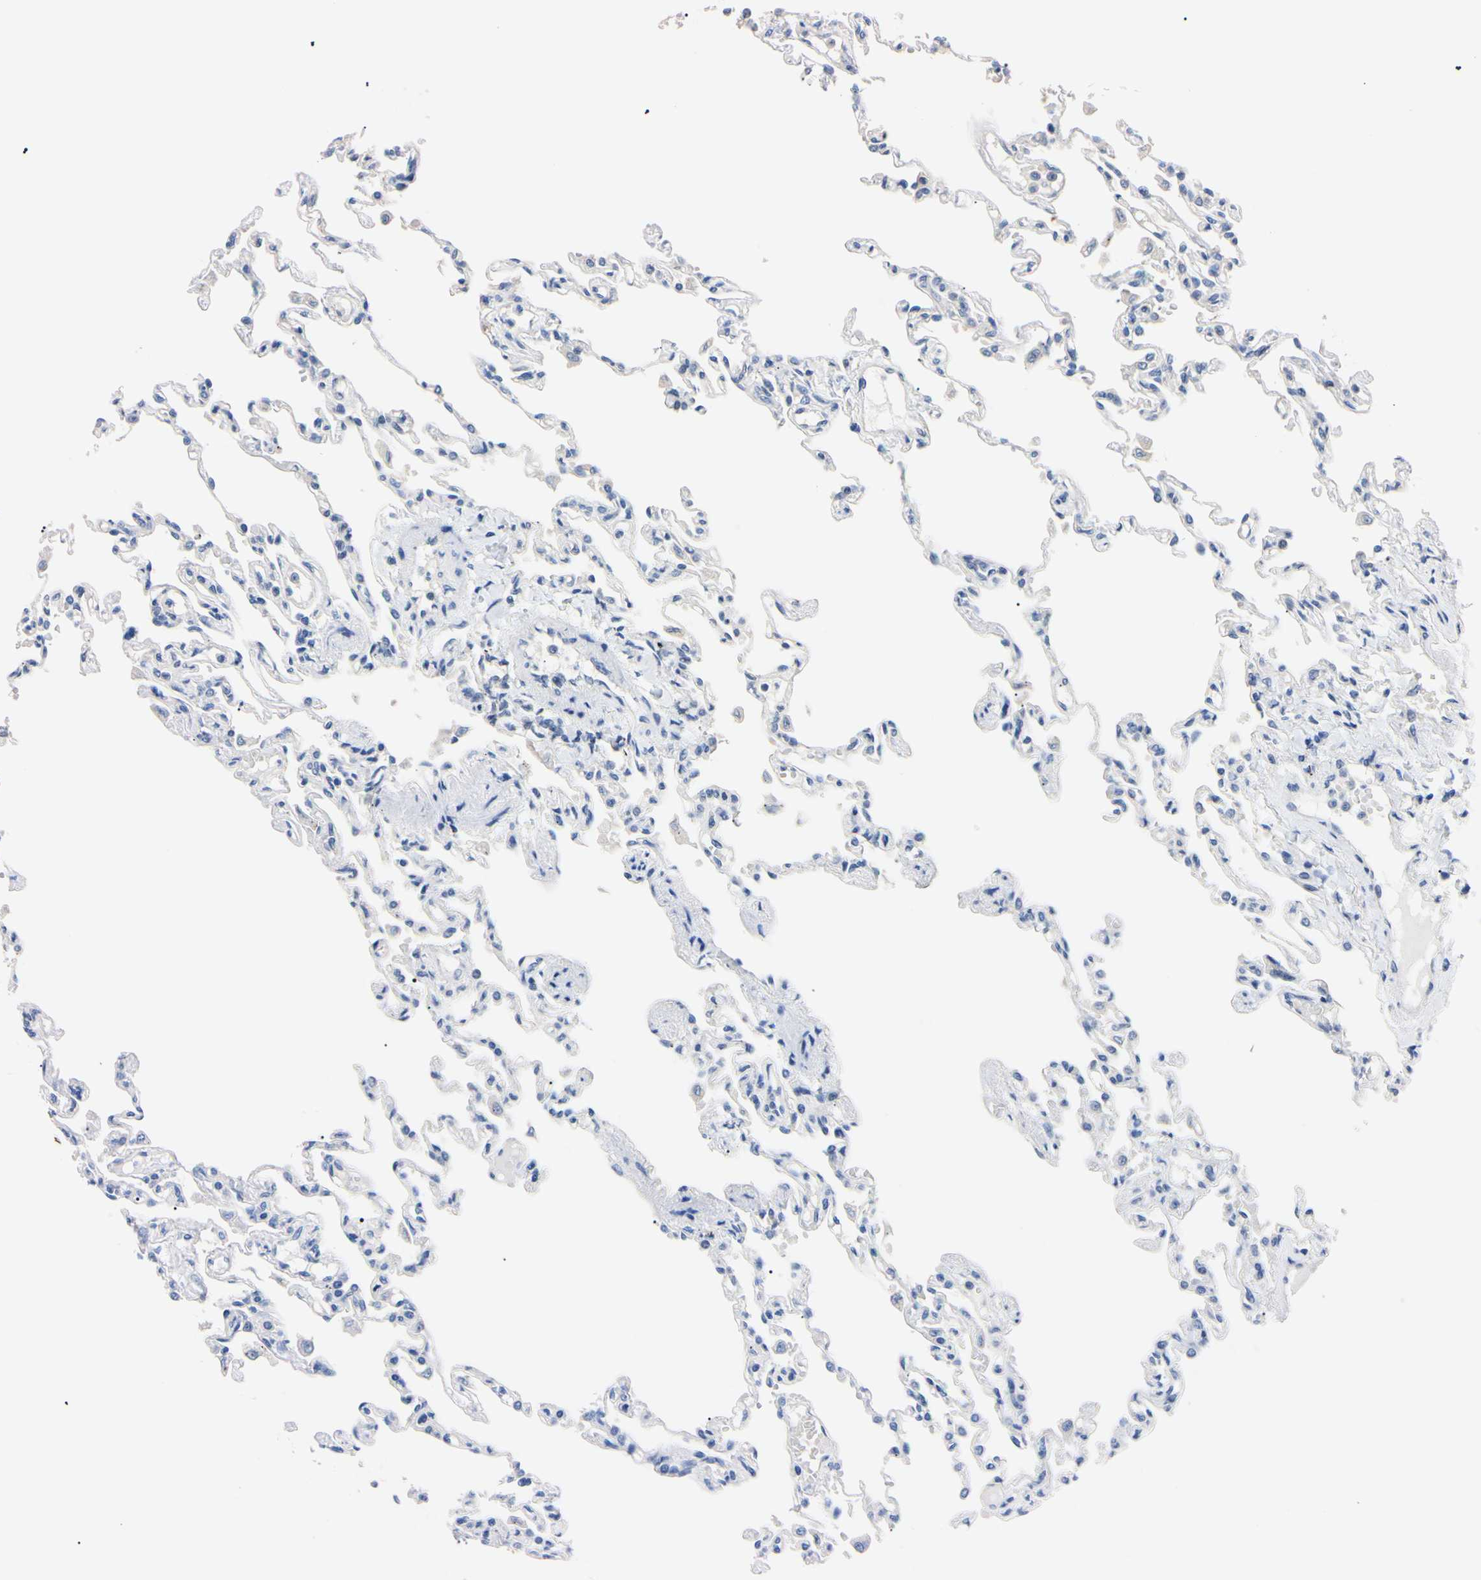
{"staining": {"intensity": "weak", "quantity": "<25%", "location": "none"}, "tissue": "lung", "cell_type": "Alveolar cells", "image_type": "normal", "snomed": [{"axis": "morphology", "description": "Normal tissue, NOS"}, {"axis": "topography", "description": "Lung"}], "caption": "Immunohistochemistry image of benign human lung stained for a protein (brown), which displays no positivity in alveolar cells. The staining was performed using DAB to visualize the protein expression in brown, while the nuclei were stained in blue with hematoxylin (Magnification: 20x).", "gene": "RARS1", "patient": {"sex": "male", "age": 21}}